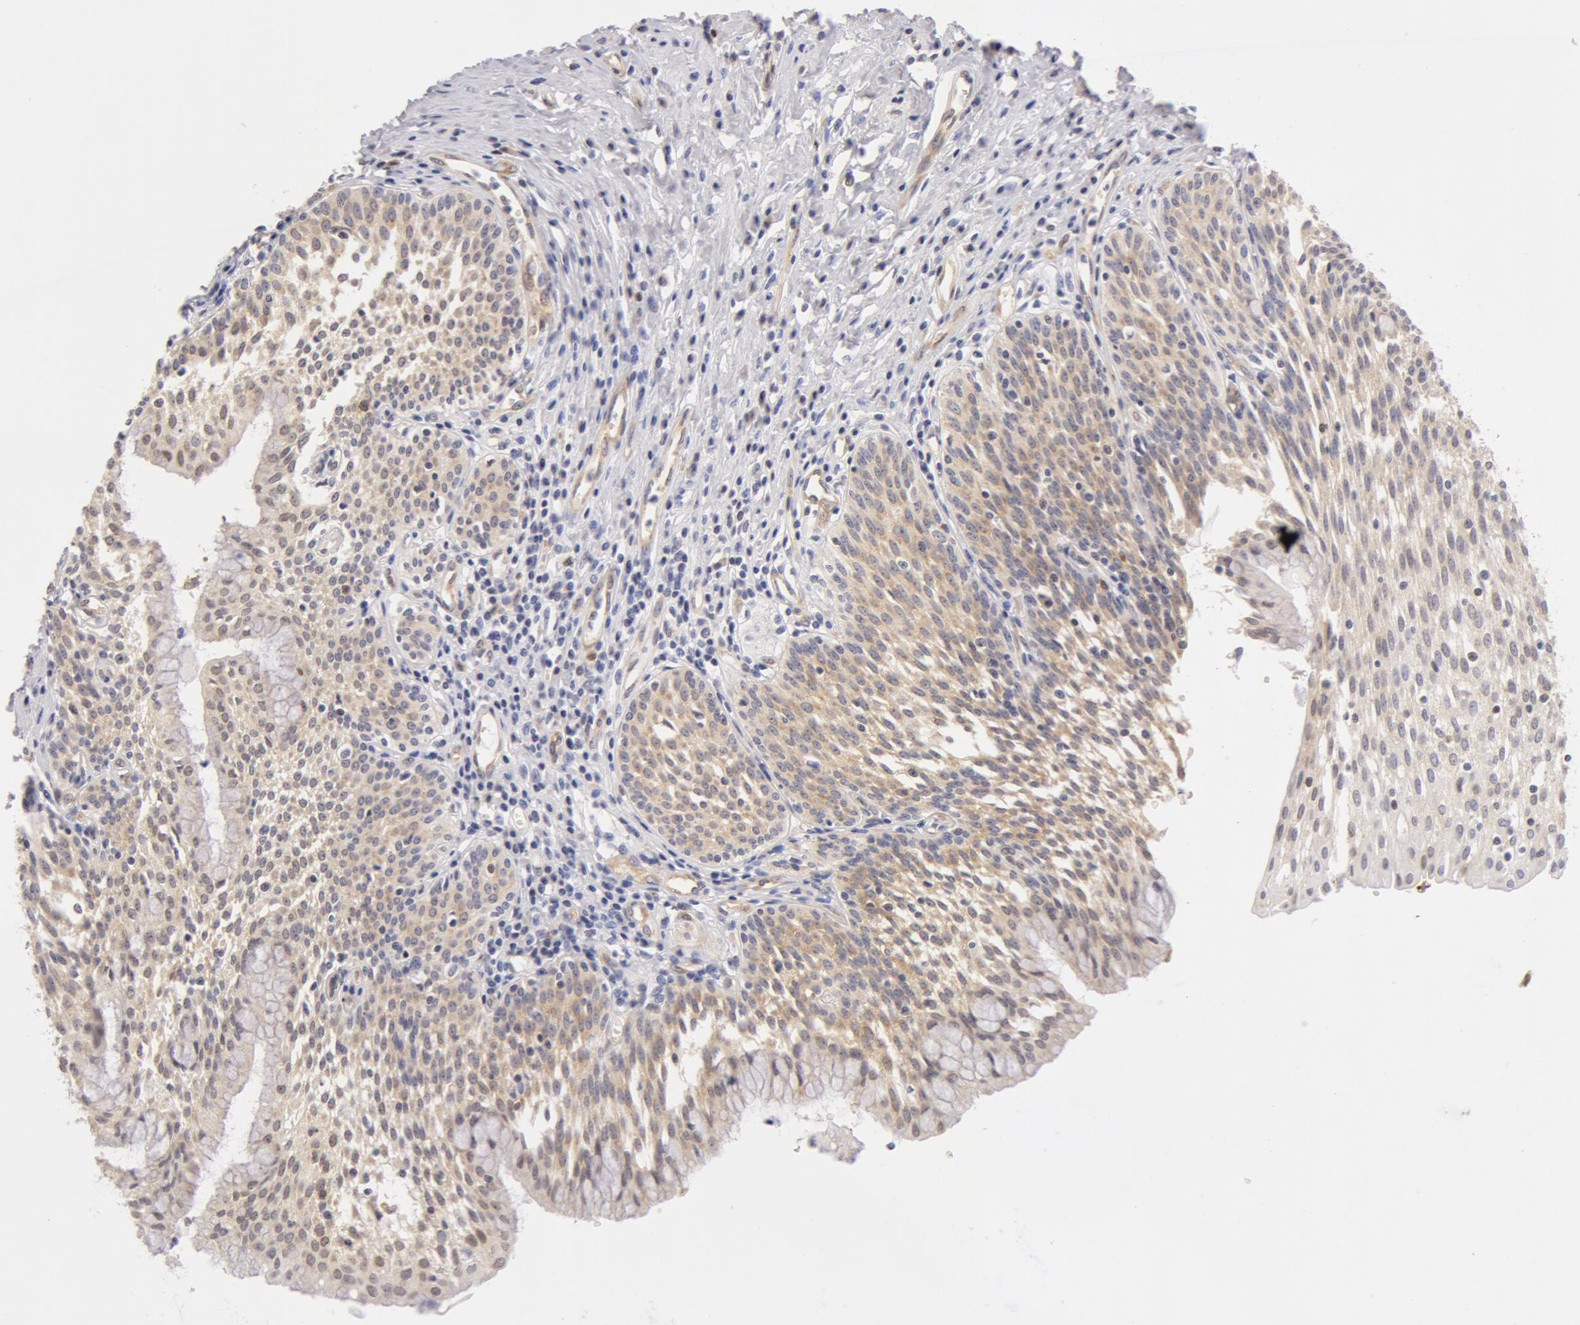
{"staining": {"intensity": "moderate", "quantity": ">75%", "location": "cytoplasmic/membranous"}, "tissue": "urinary bladder", "cell_type": "Urothelial cells", "image_type": "normal", "snomed": [{"axis": "morphology", "description": "Normal tissue, NOS"}, {"axis": "topography", "description": "Urinary bladder"}], "caption": "Immunohistochemical staining of unremarkable human urinary bladder displays moderate cytoplasmic/membranous protein staining in approximately >75% of urothelial cells.", "gene": "DDX3X", "patient": {"sex": "female", "age": 39}}